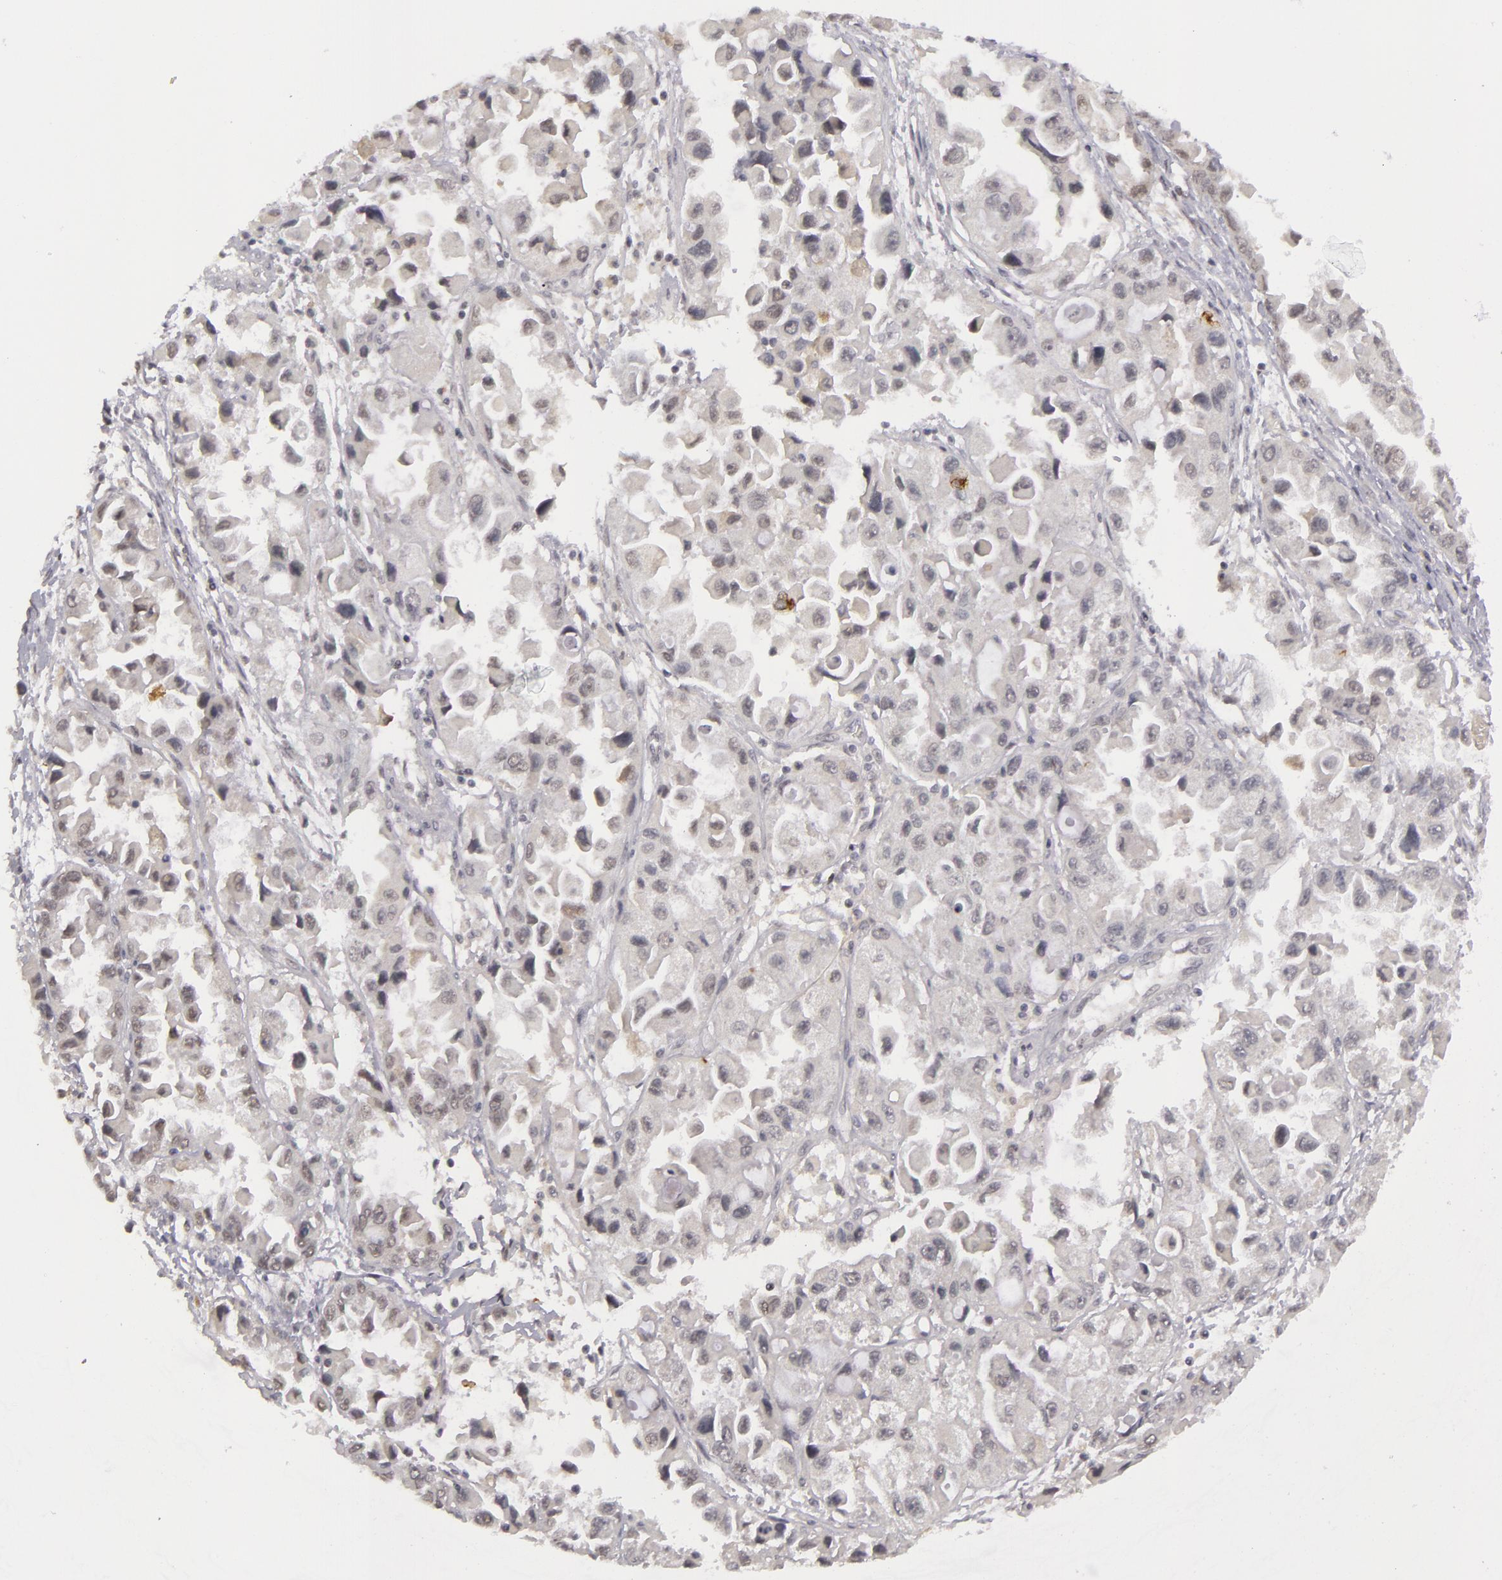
{"staining": {"intensity": "negative", "quantity": "none", "location": "none"}, "tissue": "ovarian cancer", "cell_type": "Tumor cells", "image_type": "cancer", "snomed": [{"axis": "morphology", "description": "Cystadenocarcinoma, serous, NOS"}, {"axis": "topography", "description": "Ovary"}], "caption": "An IHC image of serous cystadenocarcinoma (ovarian) is shown. There is no staining in tumor cells of serous cystadenocarcinoma (ovarian).", "gene": "RRP7A", "patient": {"sex": "female", "age": 84}}